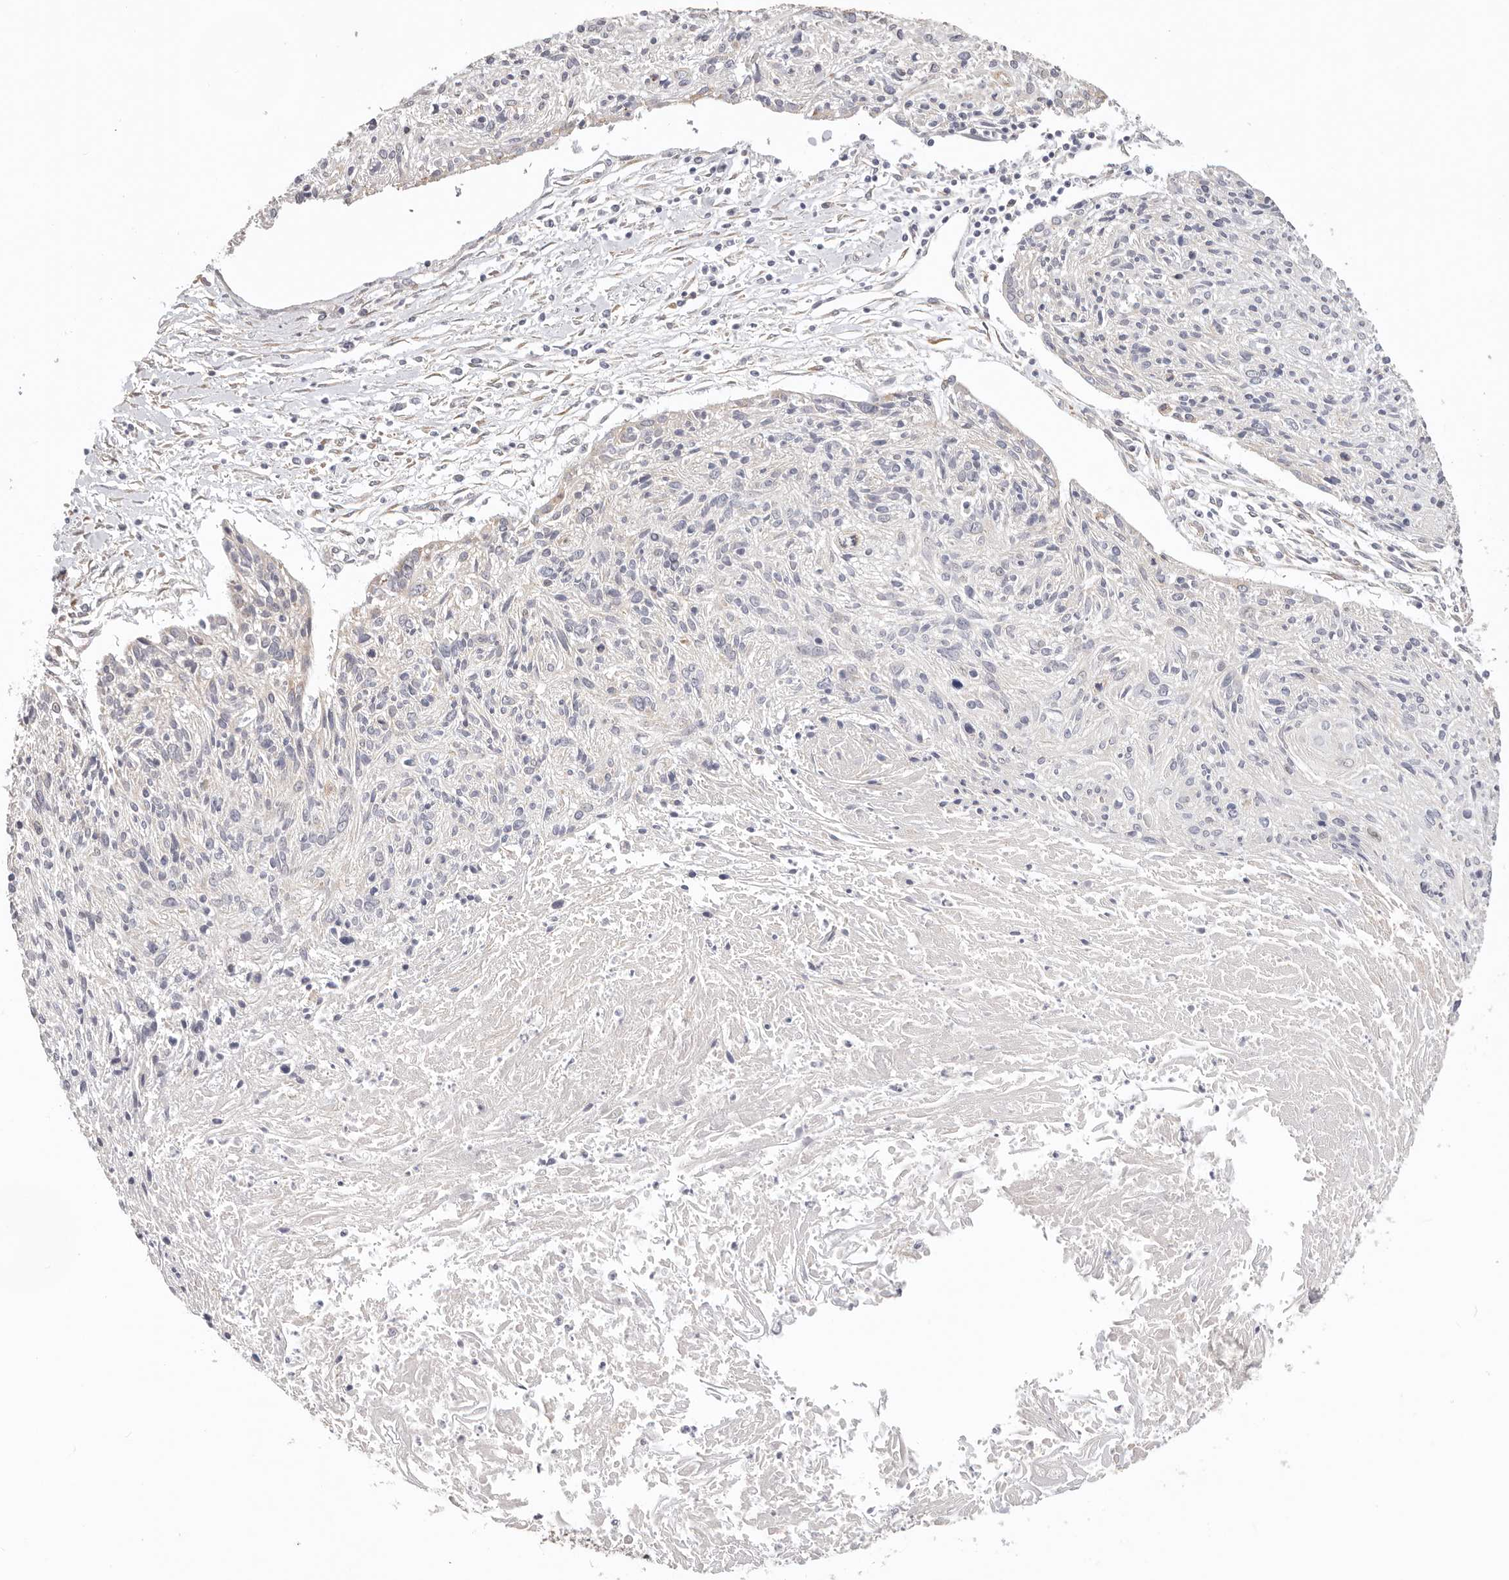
{"staining": {"intensity": "negative", "quantity": "none", "location": "none"}, "tissue": "cervical cancer", "cell_type": "Tumor cells", "image_type": "cancer", "snomed": [{"axis": "morphology", "description": "Squamous cell carcinoma, NOS"}, {"axis": "topography", "description": "Cervix"}], "caption": "Tumor cells show no significant protein expression in squamous cell carcinoma (cervical).", "gene": "AFDN", "patient": {"sex": "female", "age": 51}}